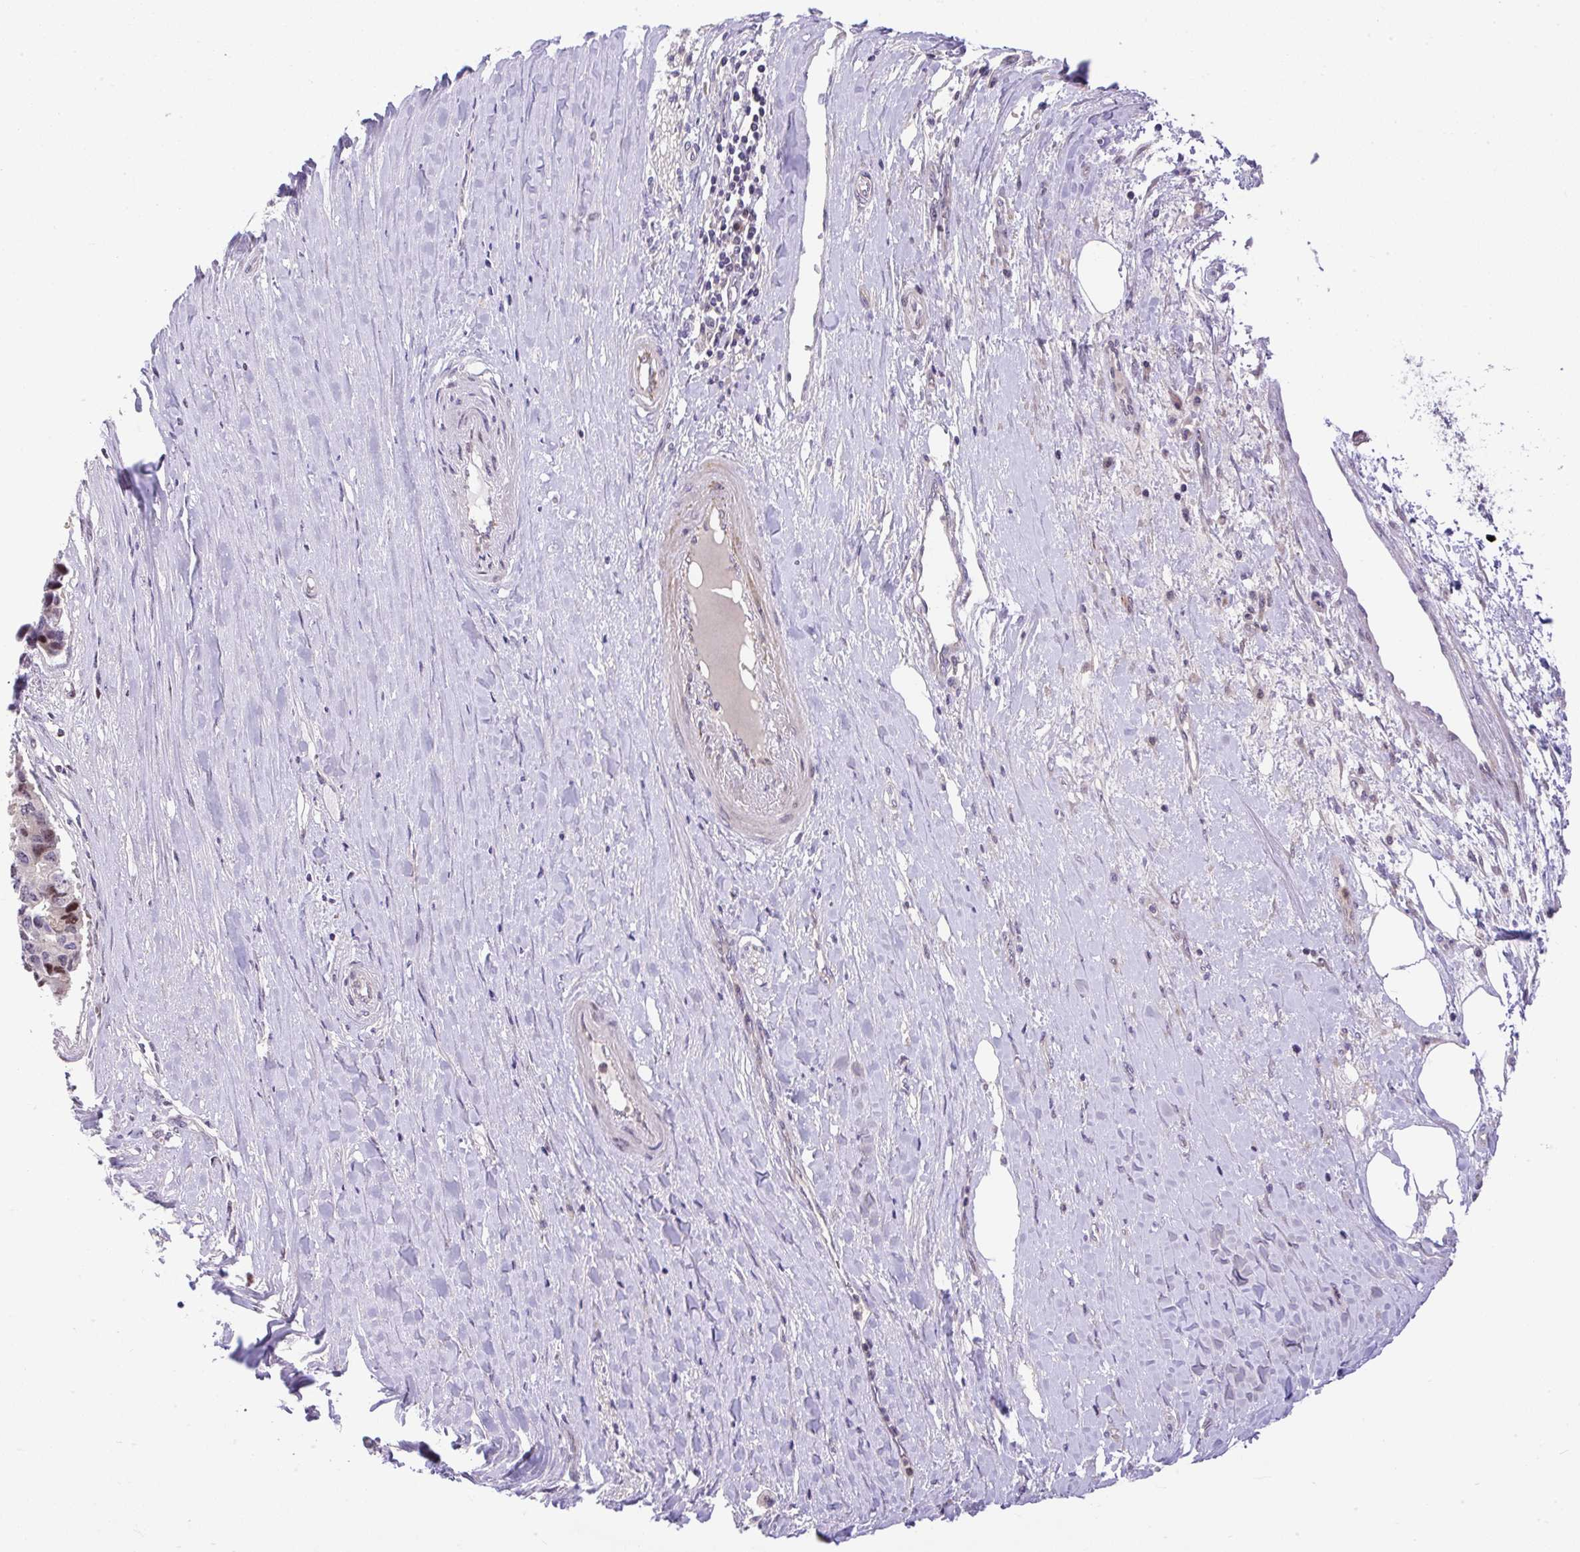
{"staining": {"intensity": "moderate", "quantity": "<25%", "location": "nuclear"}, "tissue": "pancreatic cancer", "cell_type": "Tumor cells", "image_type": "cancer", "snomed": [{"axis": "morphology", "description": "Adenocarcinoma, NOS"}, {"axis": "topography", "description": "Pancreas"}], "caption": "Human pancreatic adenocarcinoma stained with a brown dye shows moderate nuclear positive positivity in approximately <25% of tumor cells.", "gene": "CHIA", "patient": {"sex": "male", "age": 50}}